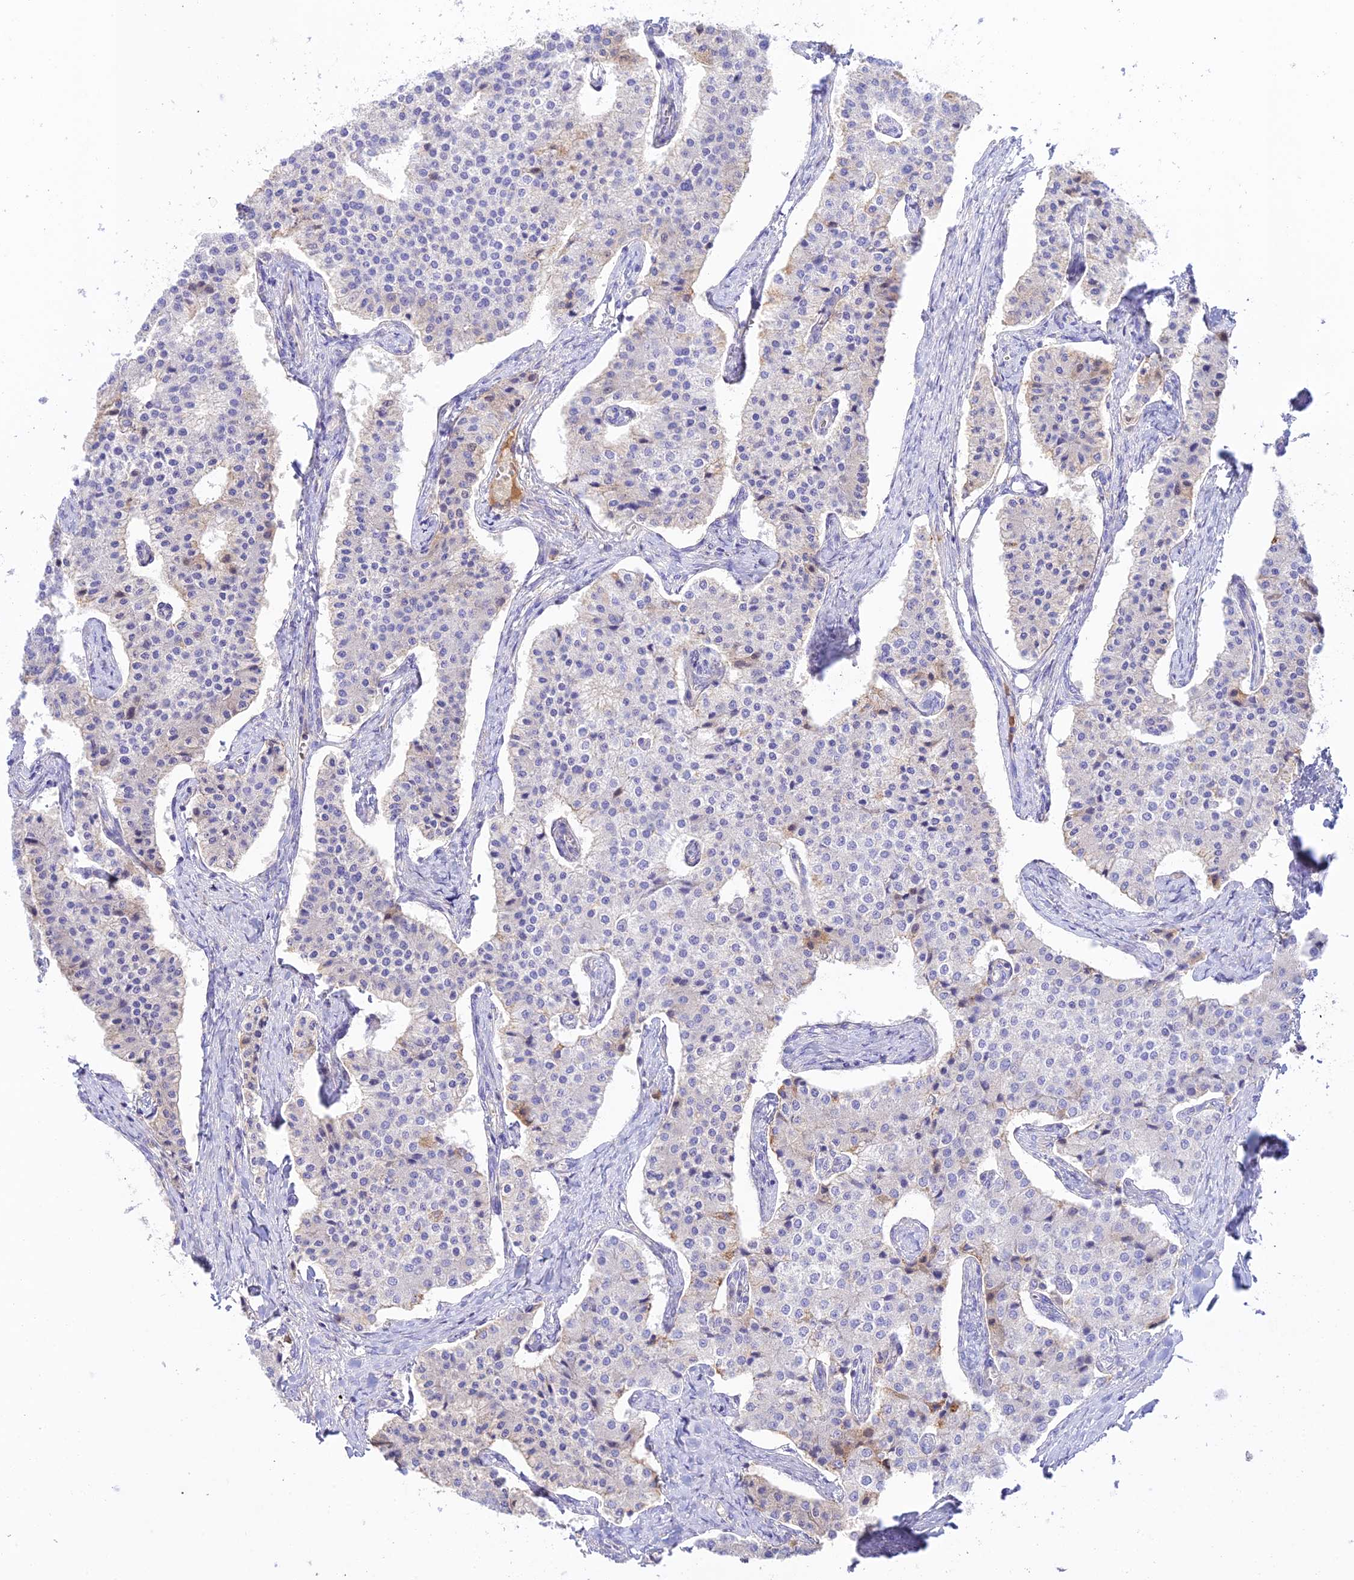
{"staining": {"intensity": "weak", "quantity": "<25%", "location": "cytoplasmic/membranous"}, "tissue": "carcinoid", "cell_type": "Tumor cells", "image_type": "cancer", "snomed": [{"axis": "morphology", "description": "Carcinoid, malignant, NOS"}, {"axis": "topography", "description": "Colon"}], "caption": "Tumor cells are negative for protein expression in human carcinoid. (DAB (3,3'-diaminobenzidine) immunohistochemistry (IHC) visualized using brightfield microscopy, high magnification).", "gene": "NLRP9", "patient": {"sex": "female", "age": 52}}